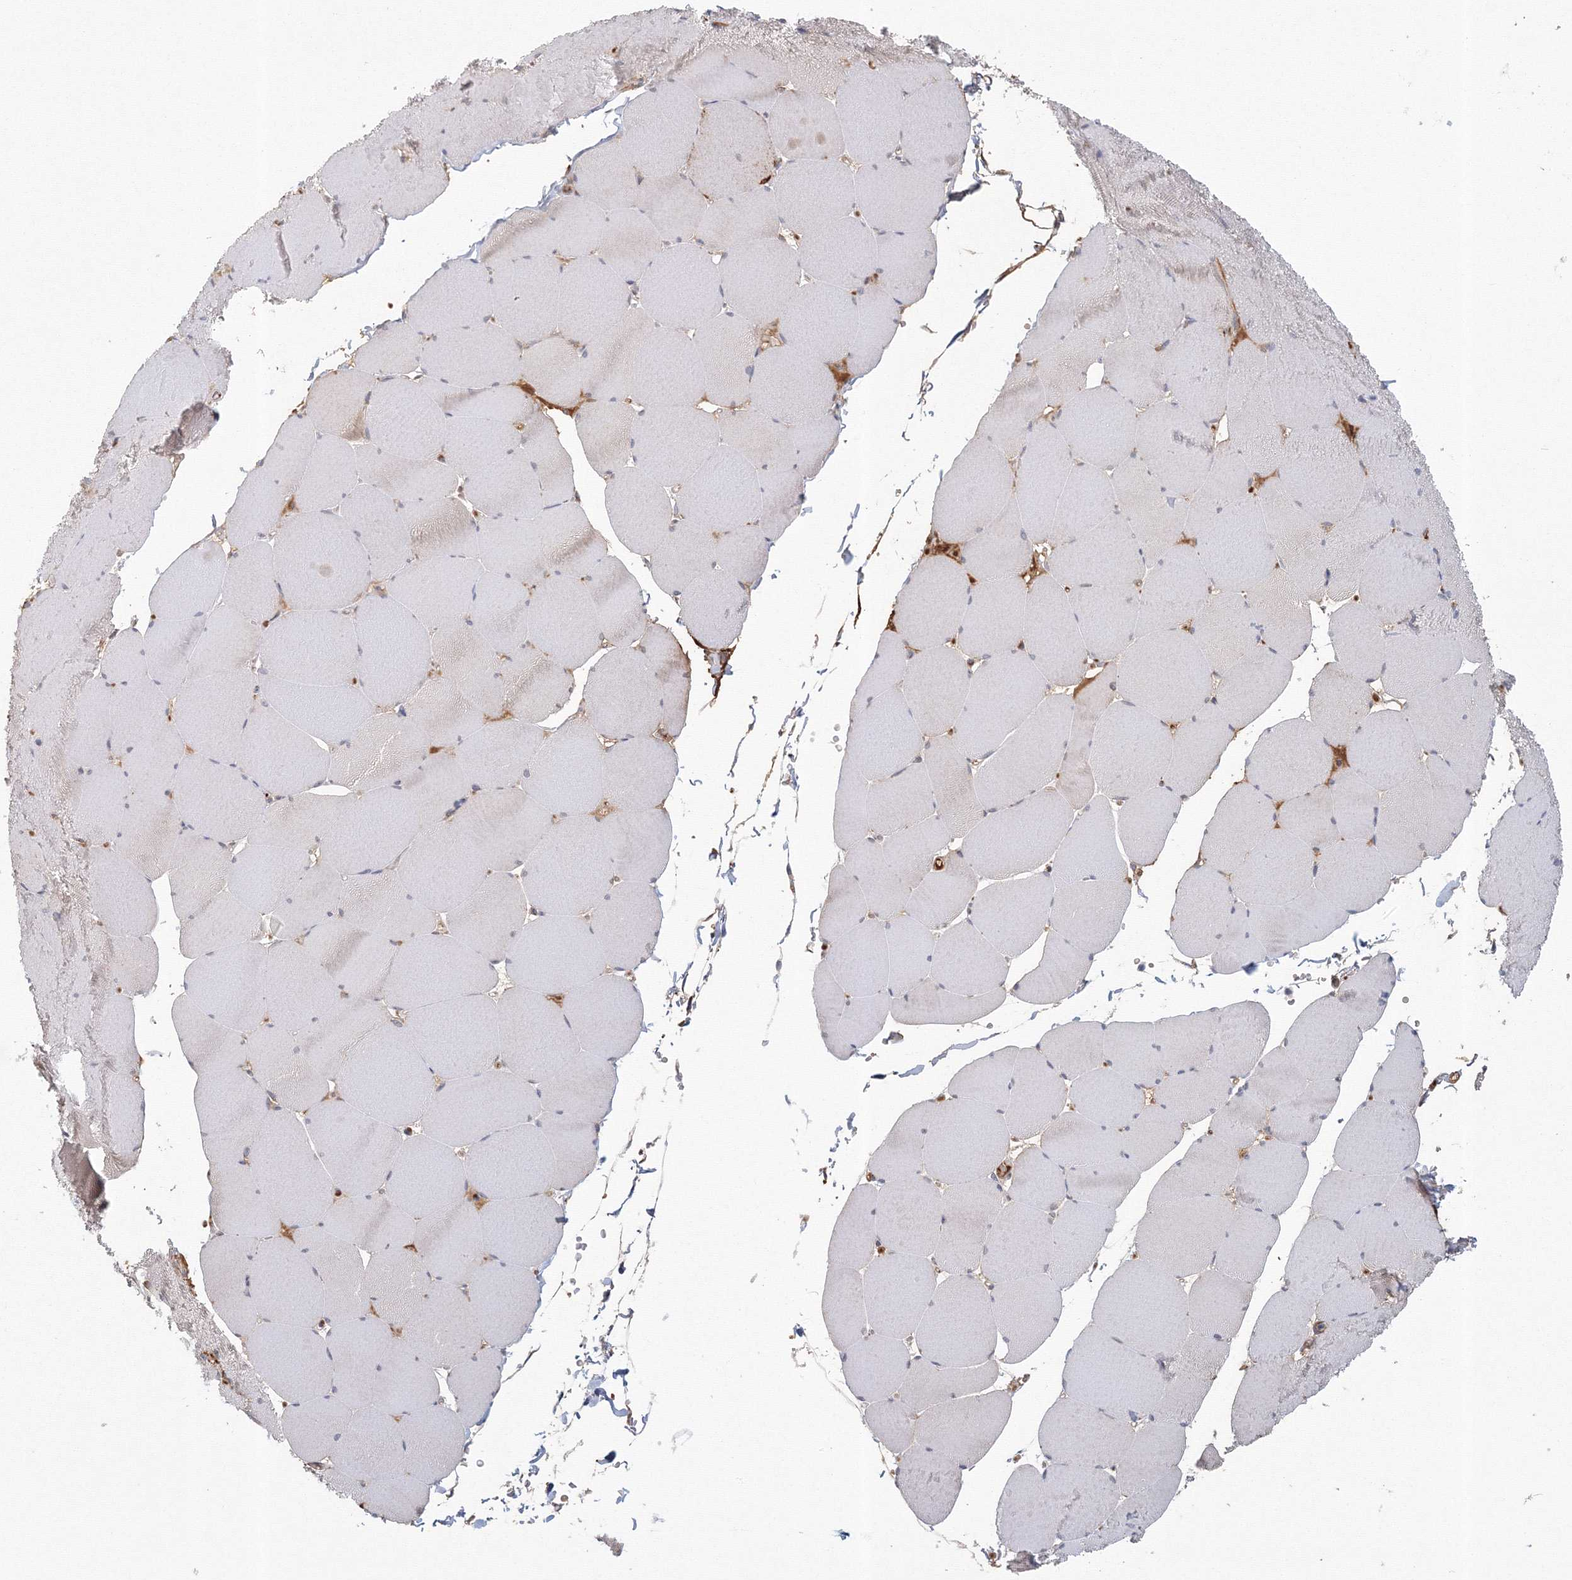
{"staining": {"intensity": "weak", "quantity": "<25%", "location": "cytoplasmic/membranous"}, "tissue": "skeletal muscle", "cell_type": "Myocytes", "image_type": "normal", "snomed": [{"axis": "morphology", "description": "Normal tissue, NOS"}, {"axis": "topography", "description": "Skeletal muscle"}, {"axis": "topography", "description": "Head-Neck"}], "caption": "The immunohistochemistry photomicrograph has no significant positivity in myocytes of skeletal muscle.", "gene": "GRPEL1", "patient": {"sex": "male", "age": 66}}